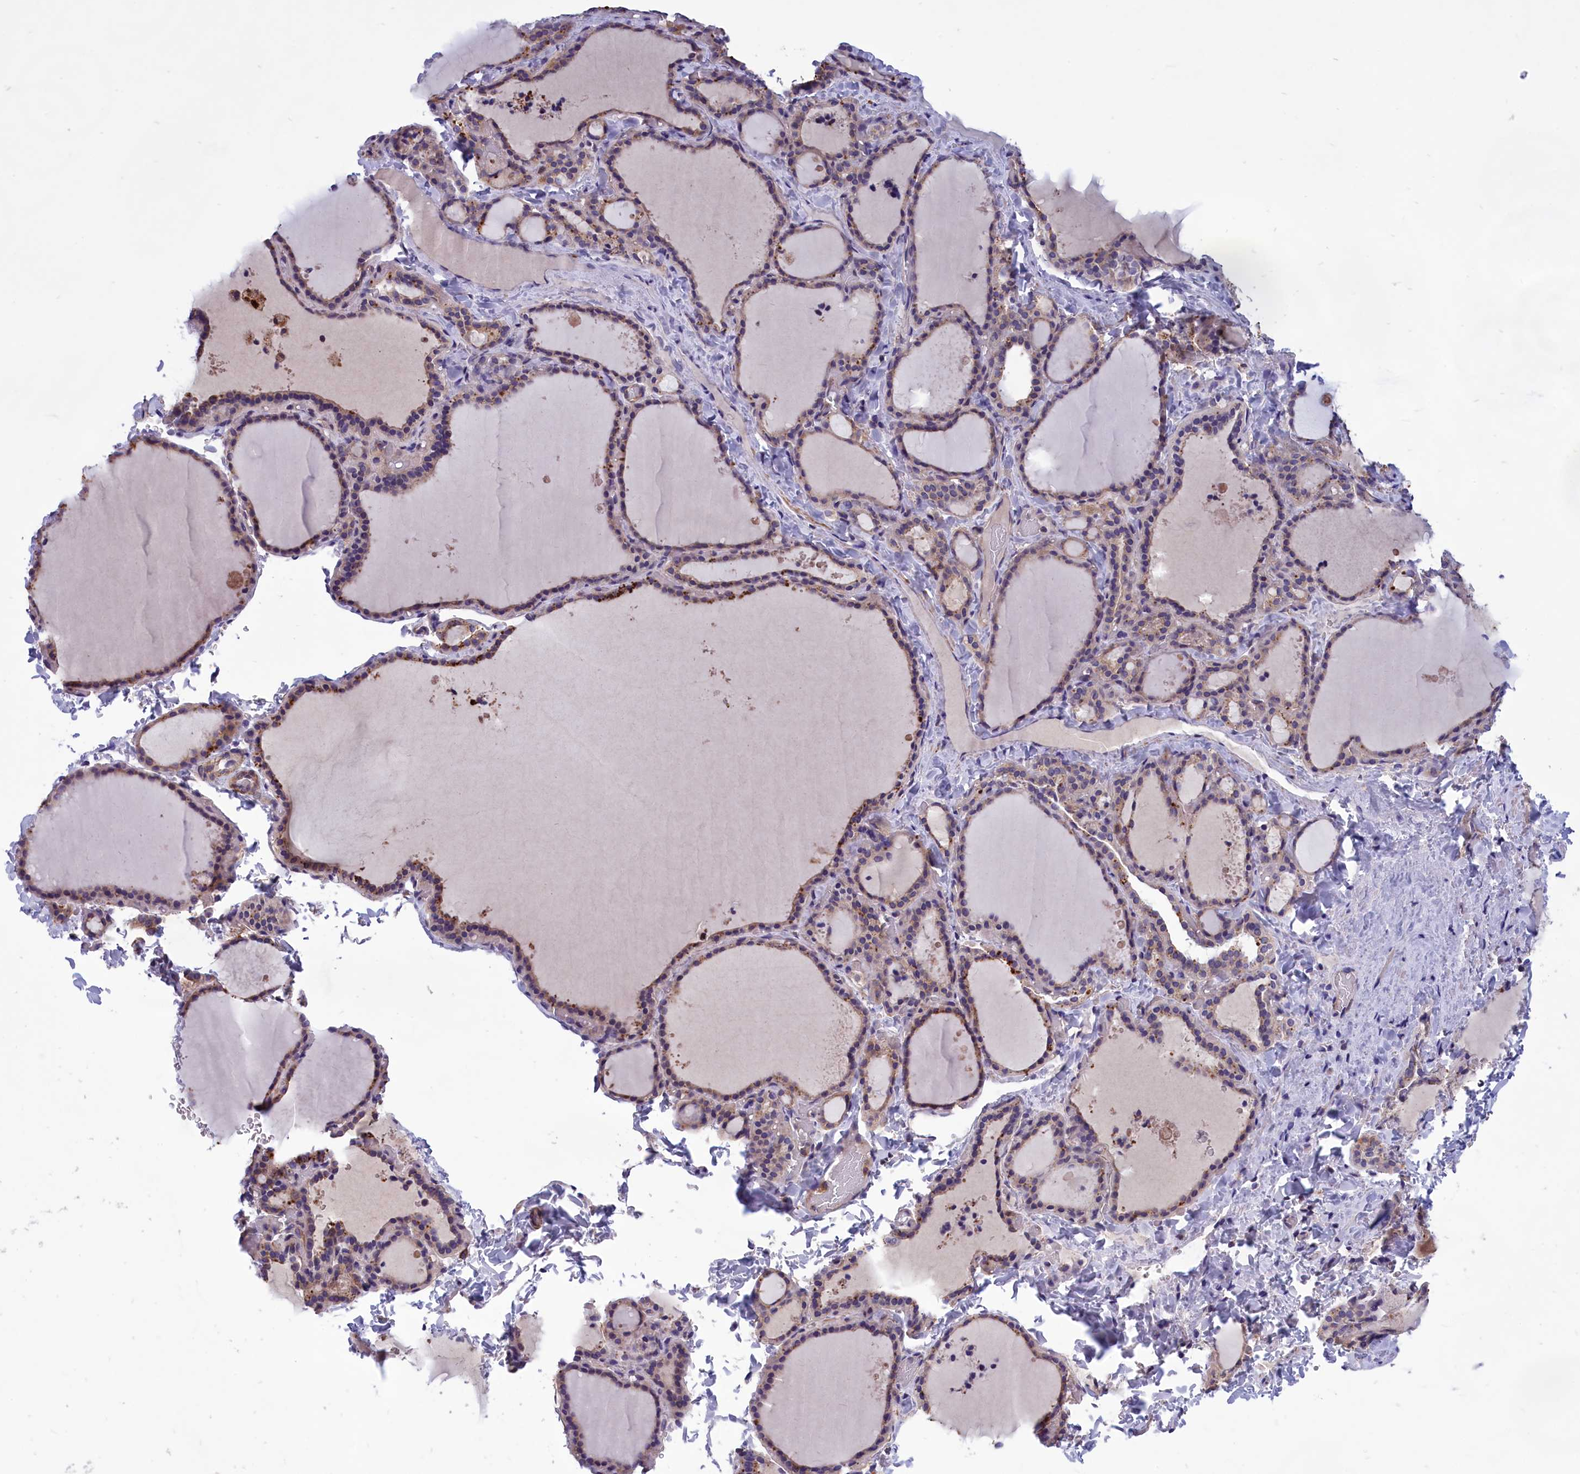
{"staining": {"intensity": "moderate", "quantity": ">75%", "location": "cytoplasmic/membranous"}, "tissue": "thyroid gland", "cell_type": "Glandular cells", "image_type": "normal", "snomed": [{"axis": "morphology", "description": "Normal tissue, NOS"}, {"axis": "topography", "description": "Thyroid gland"}], "caption": "Unremarkable thyroid gland shows moderate cytoplasmic/membranous expression in about >75% of glandular cells, visualized by immunohistochemistry. (DAB (3,3'-diaminobenzidine) IHC, brown staining for protein, blue staining for nuclei).", "gene": "AMDHD2", "patient": {"sex": "female", "age": 22}}